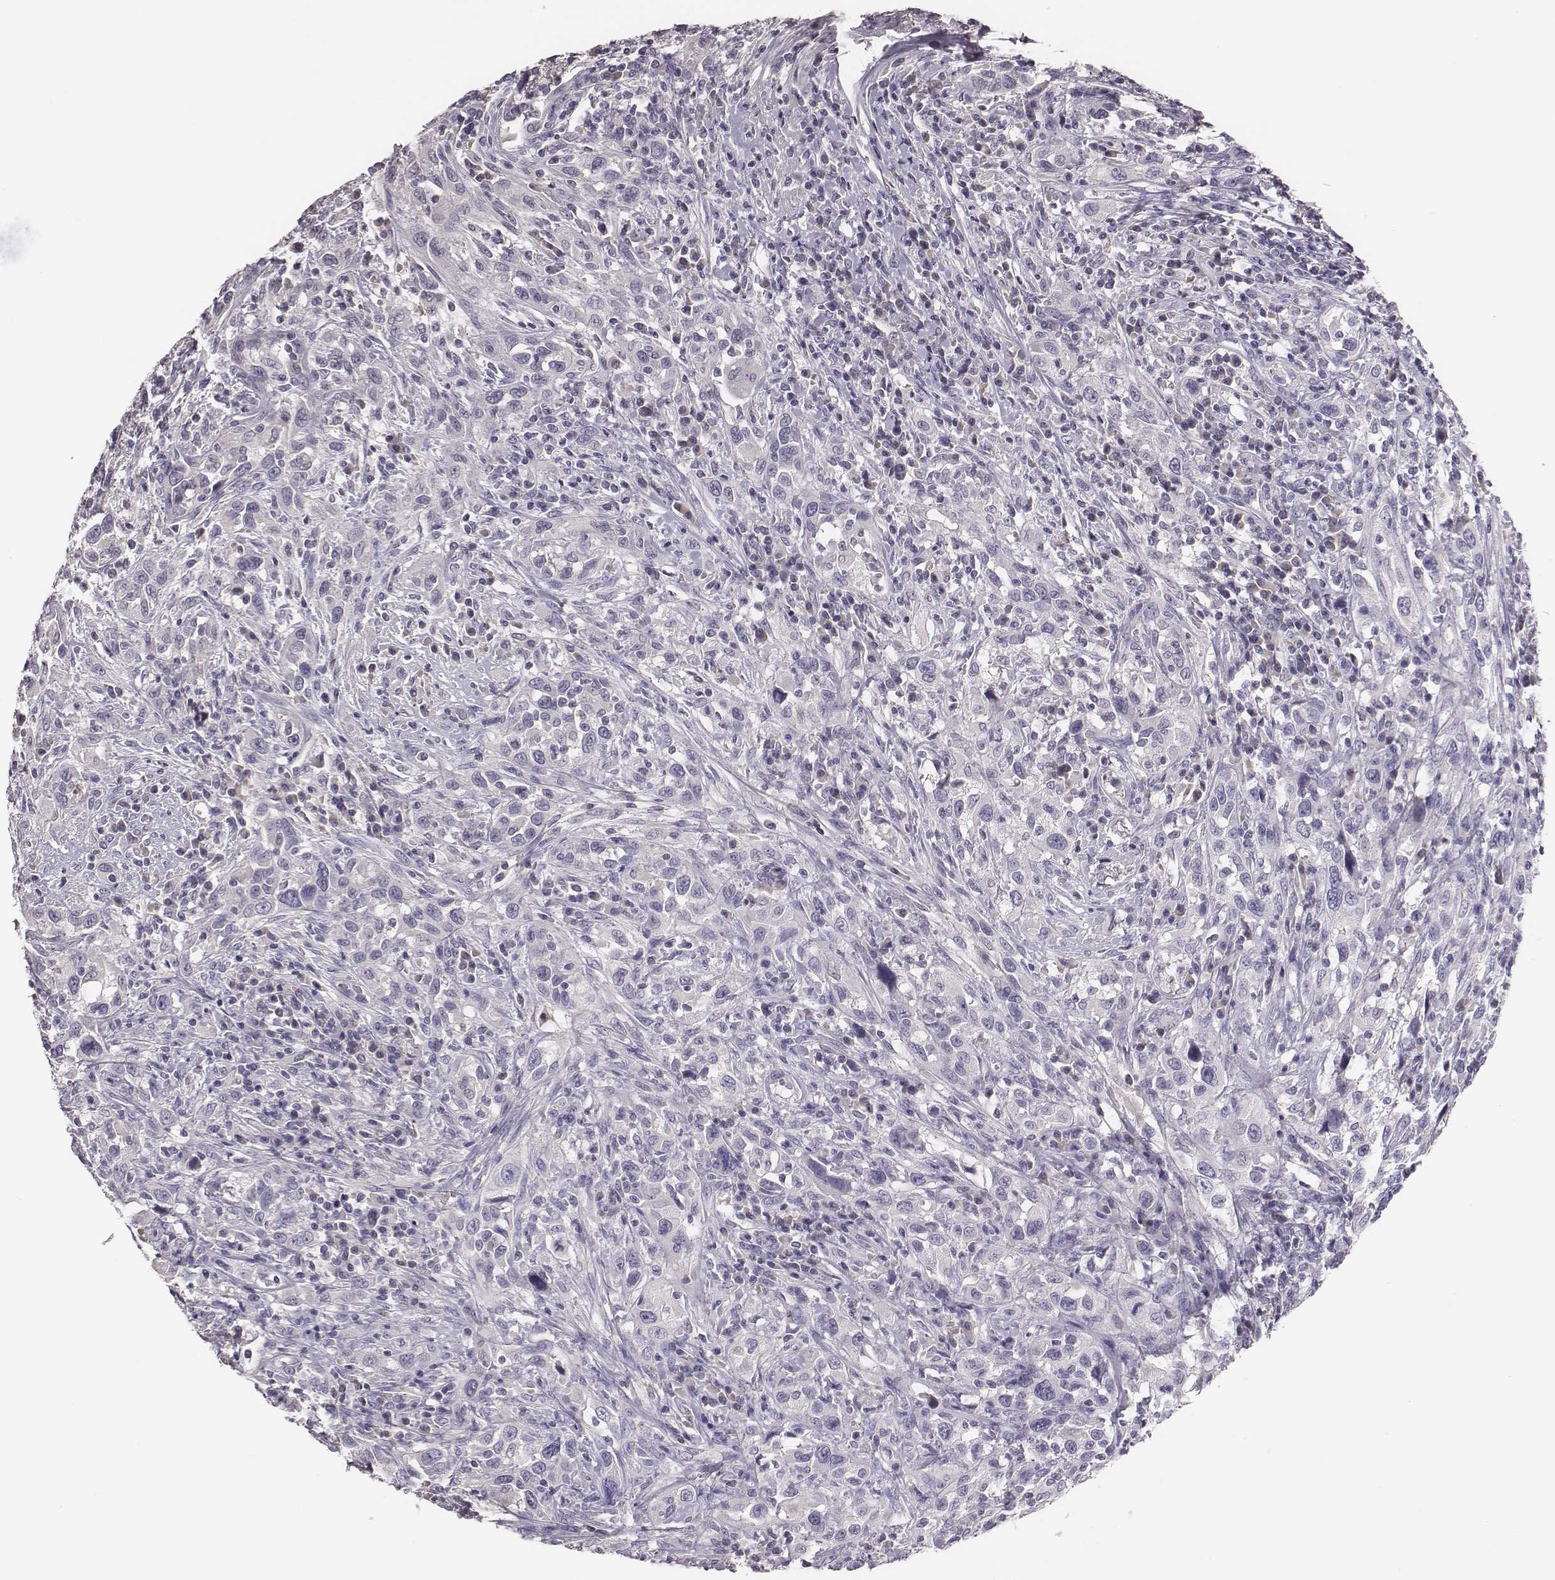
{"staining": {"intensity": "negative", "quantity": "none", "location": "none"}, "tissue": "urothelial cancer", "cell_type": "Tumor cells", "image_type": "cancer", "snomed": [{"axis": "morphology", "description": "Urothelial carcinoma, NOS"}, {"axis": "morphology", "description": "Urothelial carcinoma, High grade"}, {"axis": "topography", "description": "Urinary bladder"}], "caption": "The histopathology image reveals no staining of tumor cells in transitional cell carcinoma.", "gene": "EN1", "patient": {"sex": "female", "age": 64}}